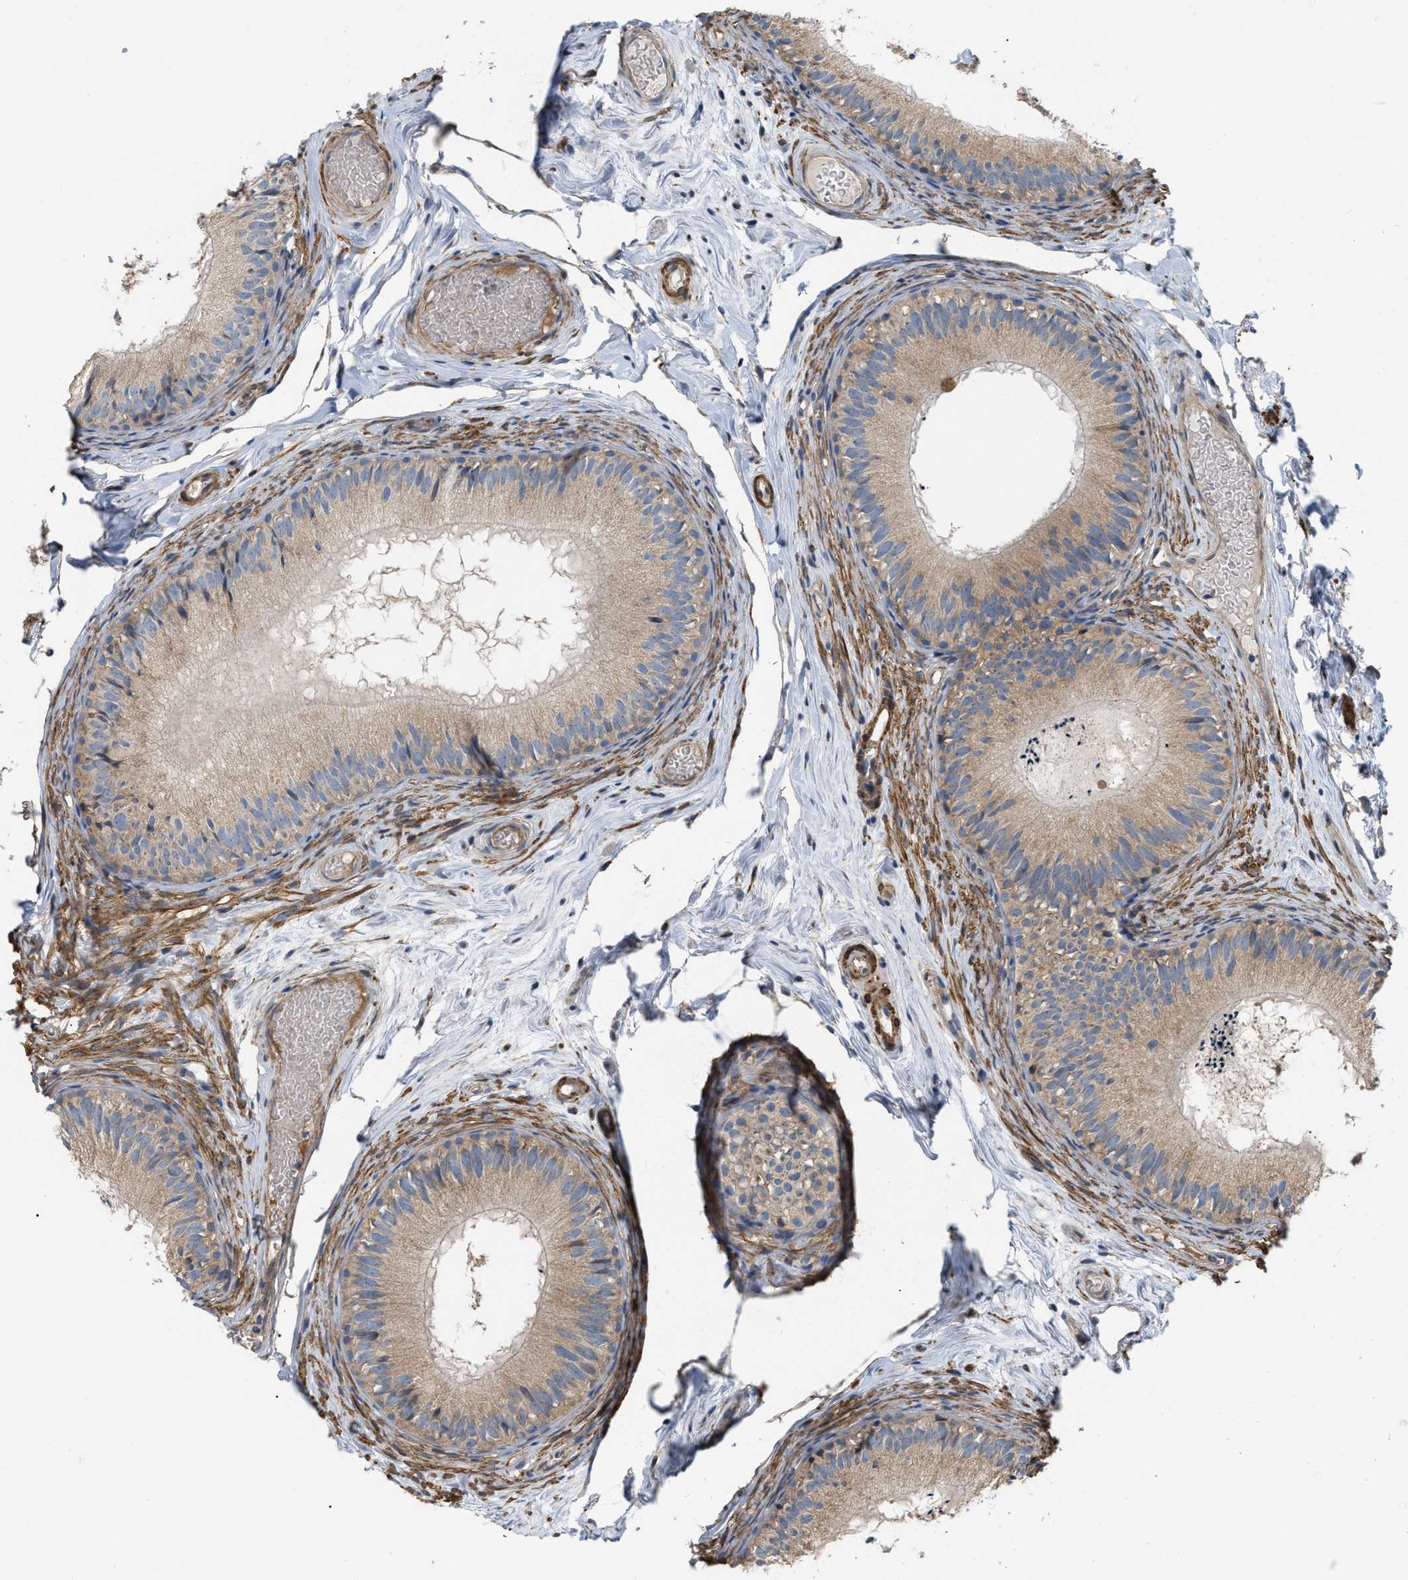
{"staining": {"intensity": "weak", "quantity": ">75%", "location": "cytoplasmic/membranous"}, "tissue": "epididymis", "cell_type": "Glandular cells", "image_type": "normal", "snomed": [{"axis": "morphology", "description": "Normal tissue, NOS"}, {"axis": "topography", "description": "Epididymis"}], "caption": "Immunohistochemistry of benign epididymis demonstrates low levels of weak cytoplasmic/membranous expression in about >75% of glandular cells. Using DAB (brown) and hematoxylin (blue) stains, captured at high magnification using brightfield microscopy.", "gene": "DHX58", "patient": {"sex": "male", "age": 46}}